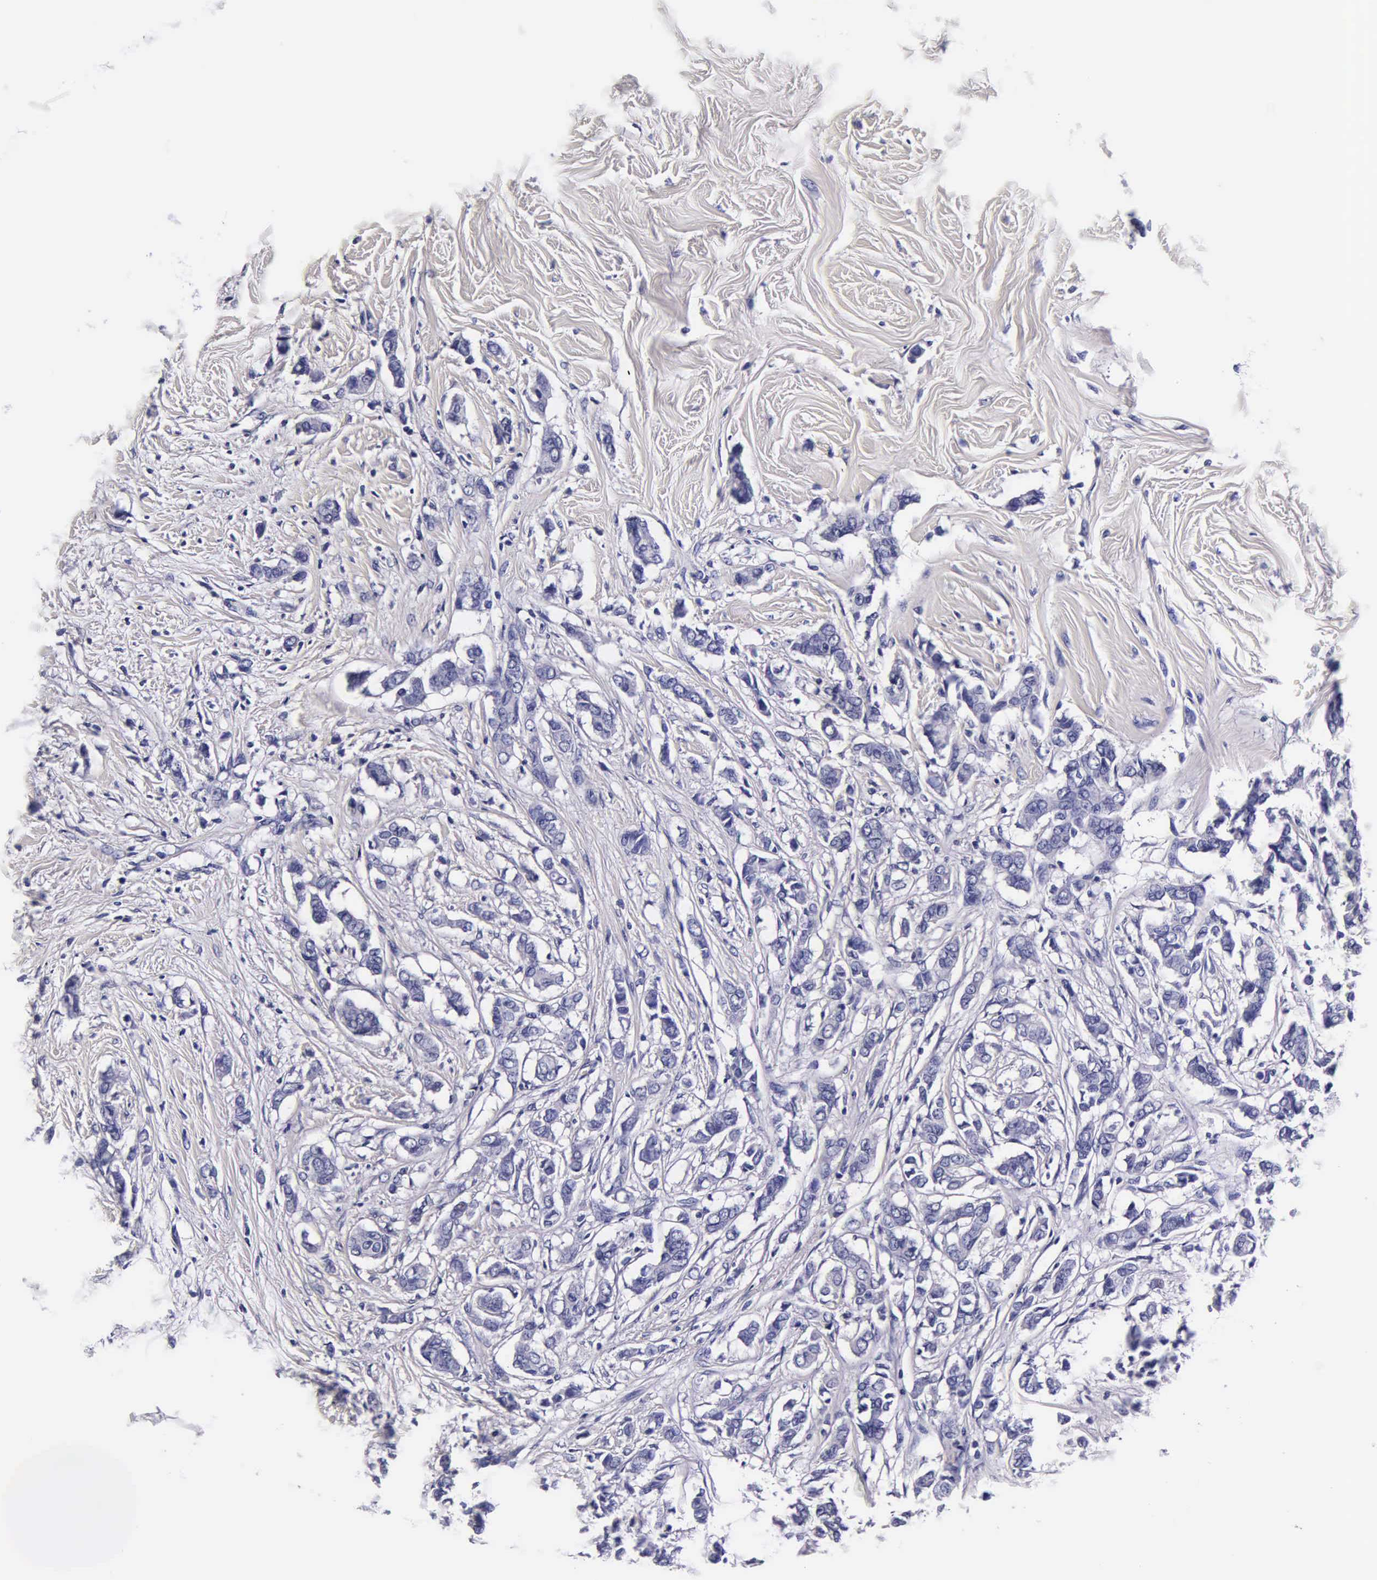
{"staining": {"intensity": "negative", "quantity": "none", "location": "none"}, "tissue": "breast cancer", "cell_type": "Tumor cells", "image_type": "cancer", "snomed": [{"axis": "morphology", "description": "Duct carcinoma"}, {"axis": "topography", "description": "Breast"}], "caption": "Breast cancer was stained to show a protein in brown. There is no significant staining in tumor cells.", "gene": "IAPP", "patient": {"sex": "female", "age": 84}}